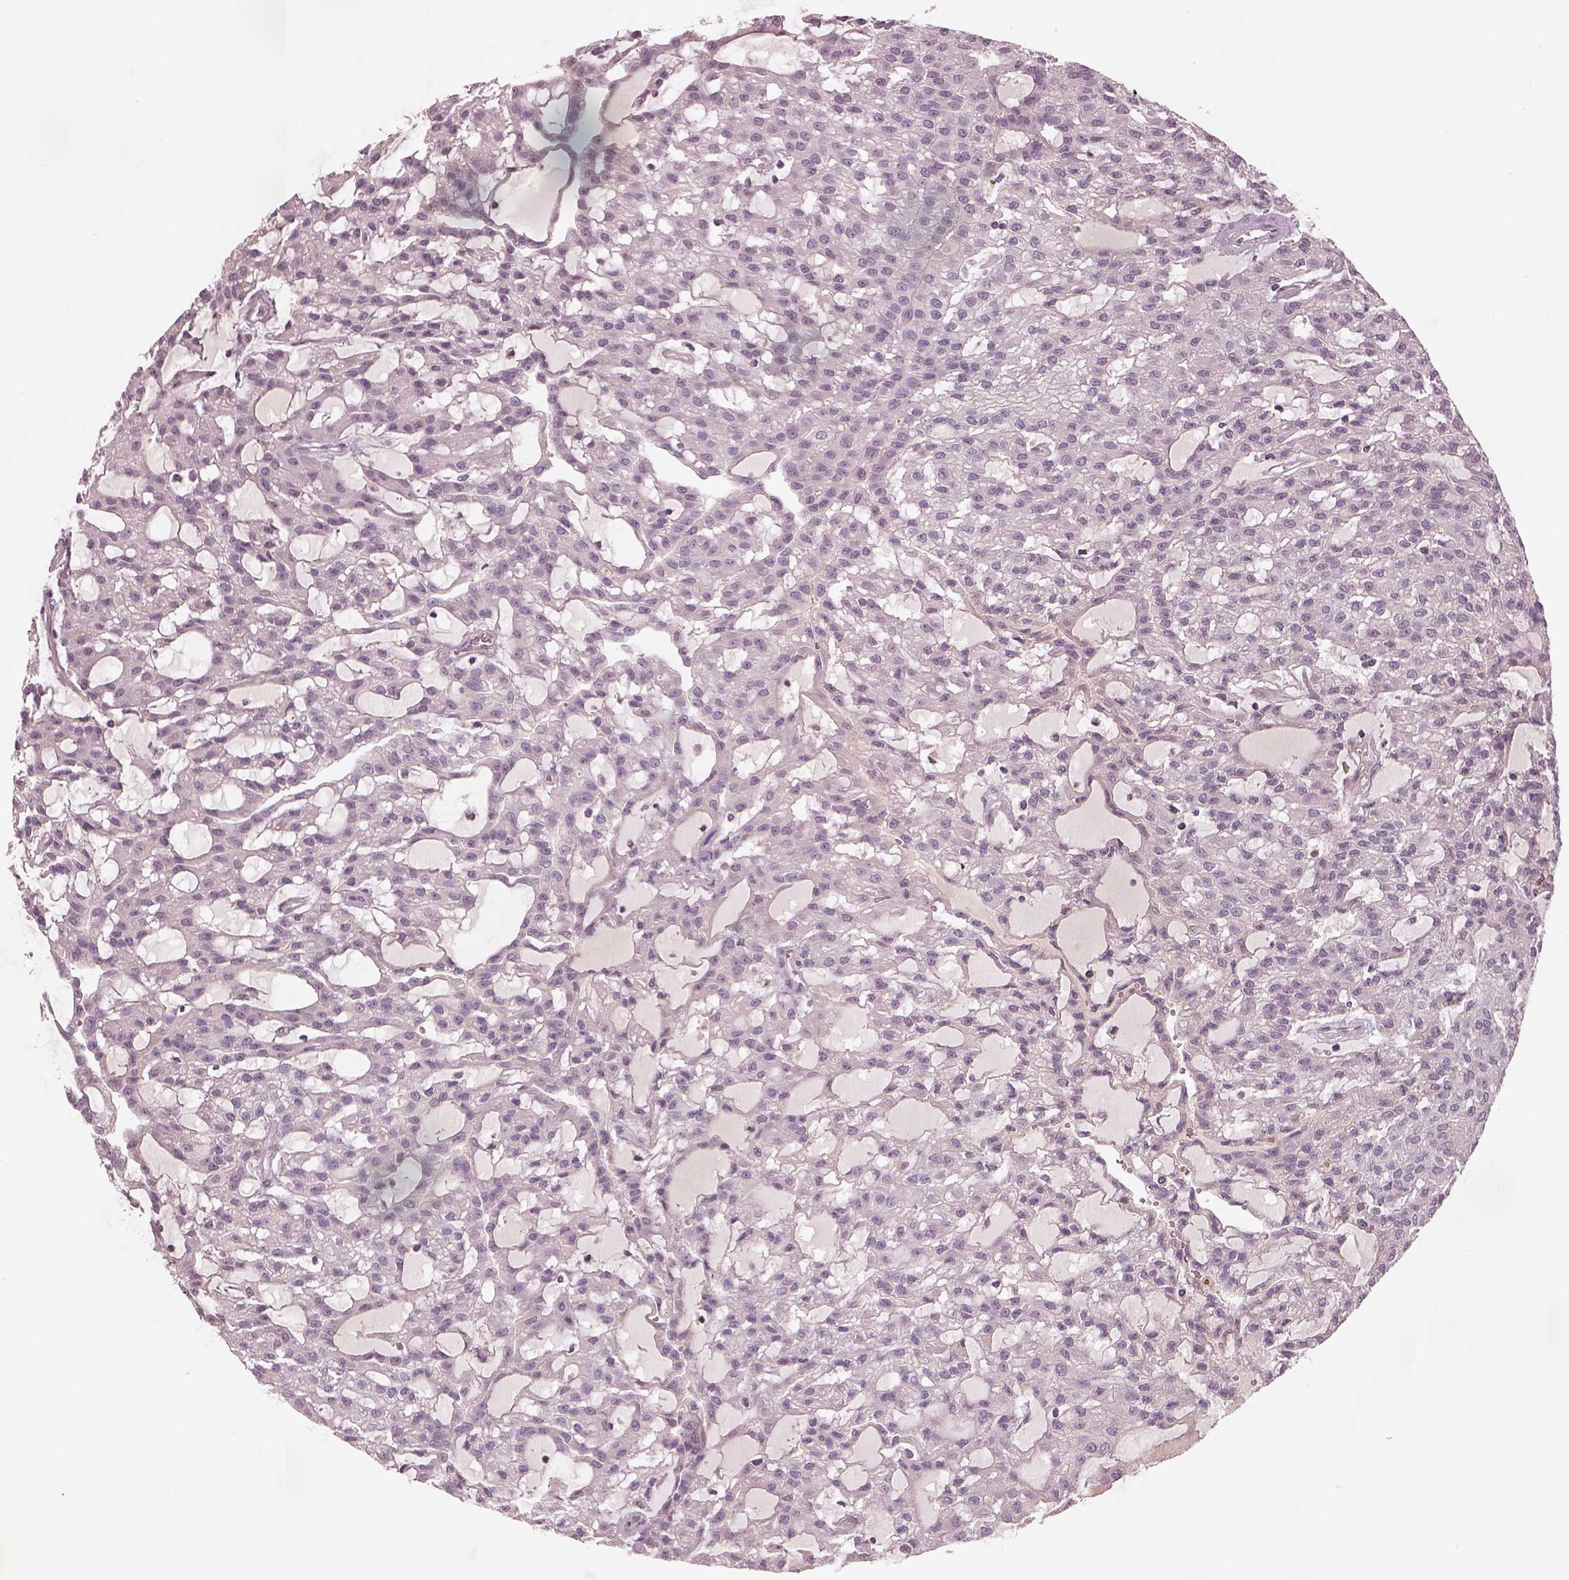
{"staining": {"intensity": "weak", "quantity": "25%-75%", "location": "cytoplasmic/membranous"}, "tissue": "renal cancer", "cell_type": "Tumor cells", "image_type": "cancer", "snomed": [{"axis": "morphology", "description": "Adenocarcinoma, NOS"}, {"axis": "topography", "description": "Kidney"}], "caption": "Immunohistochemical staining of human renal cancer reveals low levels of weak cytoplasmic/membranous protein staining in approximately 25%-75% of tumor cells. (DAB (3,3'-diaminobenzidine) IHC, brown staining for protein, blue staining for nuclei).", "gene": "TLX3", "patient": {"sex": "male", "age": 63}}